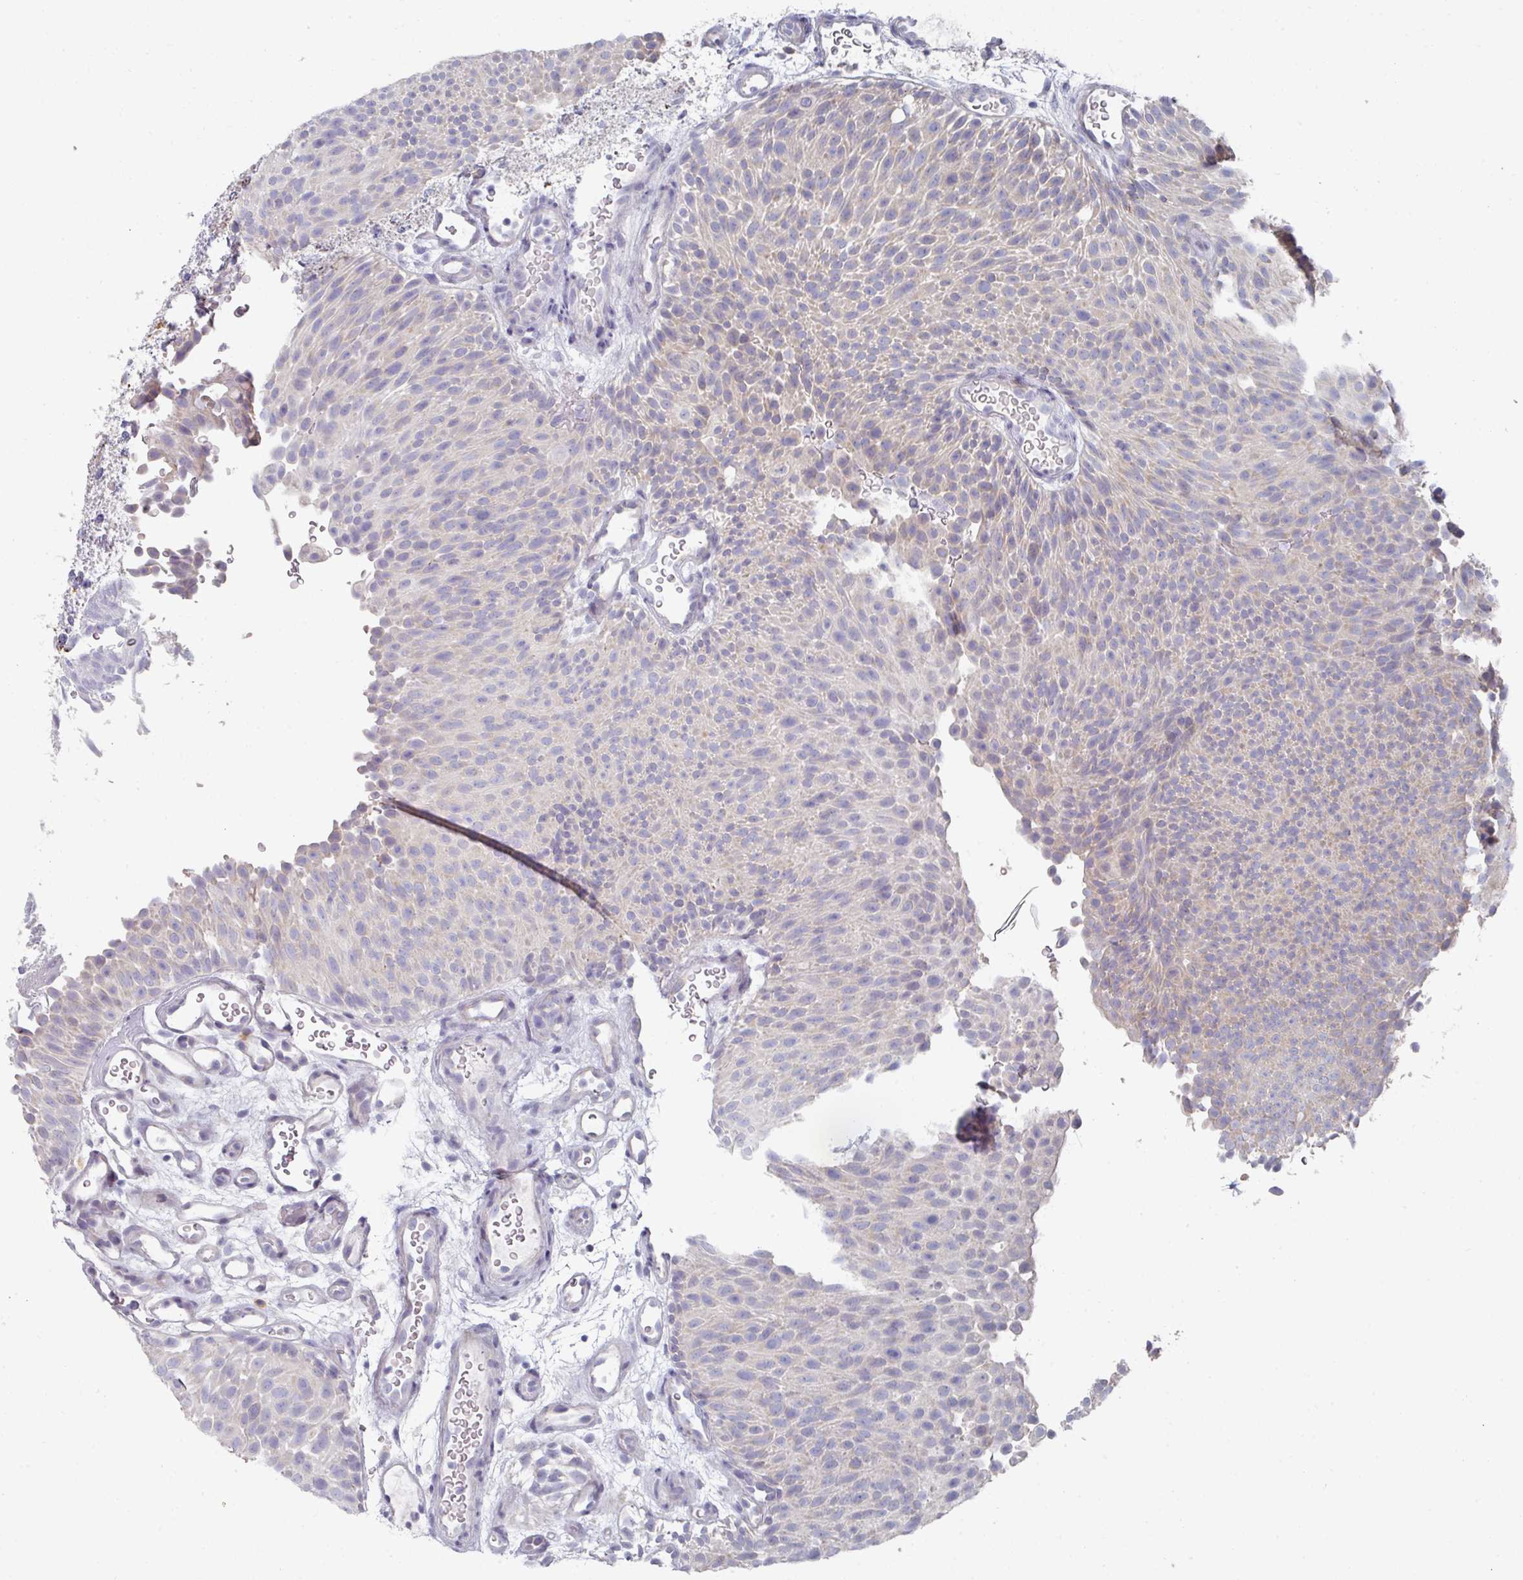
{"staining": {"intensity": "negative", "quantity": "none", "location": "none"}, "tissue": "urothelial cancer", "cell_type": "Tumor cells", "image_type": "cancer", "snomed": [{"axis": "morphology", "description": "Urothelial carcinoma, Low grade"}, {"axis": "topography", "description": "Urinary bladder"}], "caption": "This is an IHC micrograph of human urothelial cancer. There is no positivity in tumor cells.", "gene": "NT5C1A", "patient": {"sex": "male", "age": 78}}